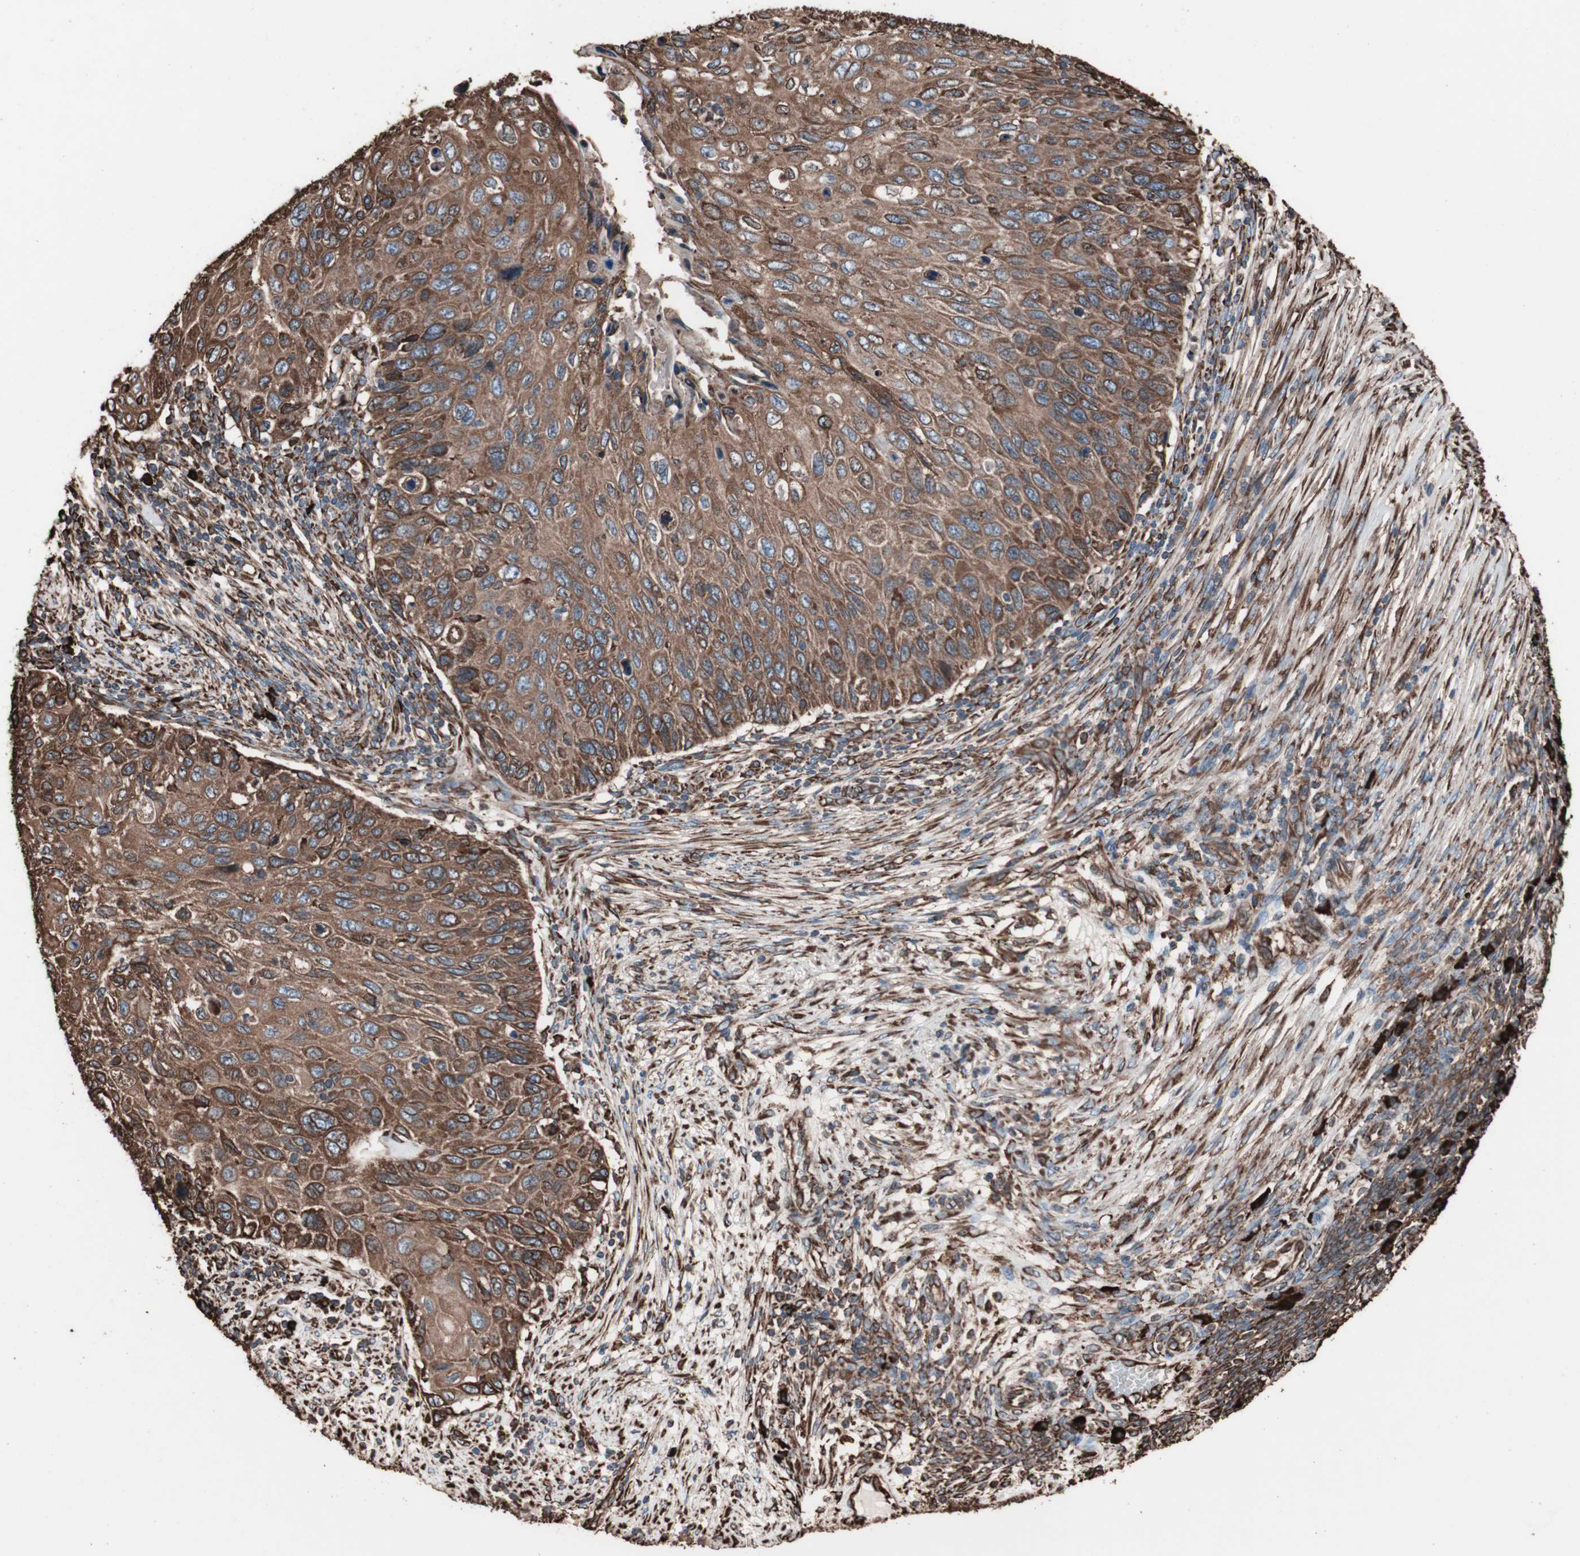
{"staining": {"intensity": "strong", "quantity": ">75%", "location": "cytoplasmic/membranous"}, "tissue": "cervical cancer", "cell_type": "Tumor cells", "image_type": "cancer", "snomed": [{"axis": "morphology", "description": "Squamous cell carcinoma, NOS"}, {"axis": "topography", "description": "Cervix"}], "caption": "The photomicrograph exhibits immunohistochemical staining of cervical squamous cell carcinoma. There is strong cytoplasmic/membranous positivity is identified in about >75% of tumor cells.", "gene": "HSP90B1", "patient": {"sex": "female", "age": 70}}